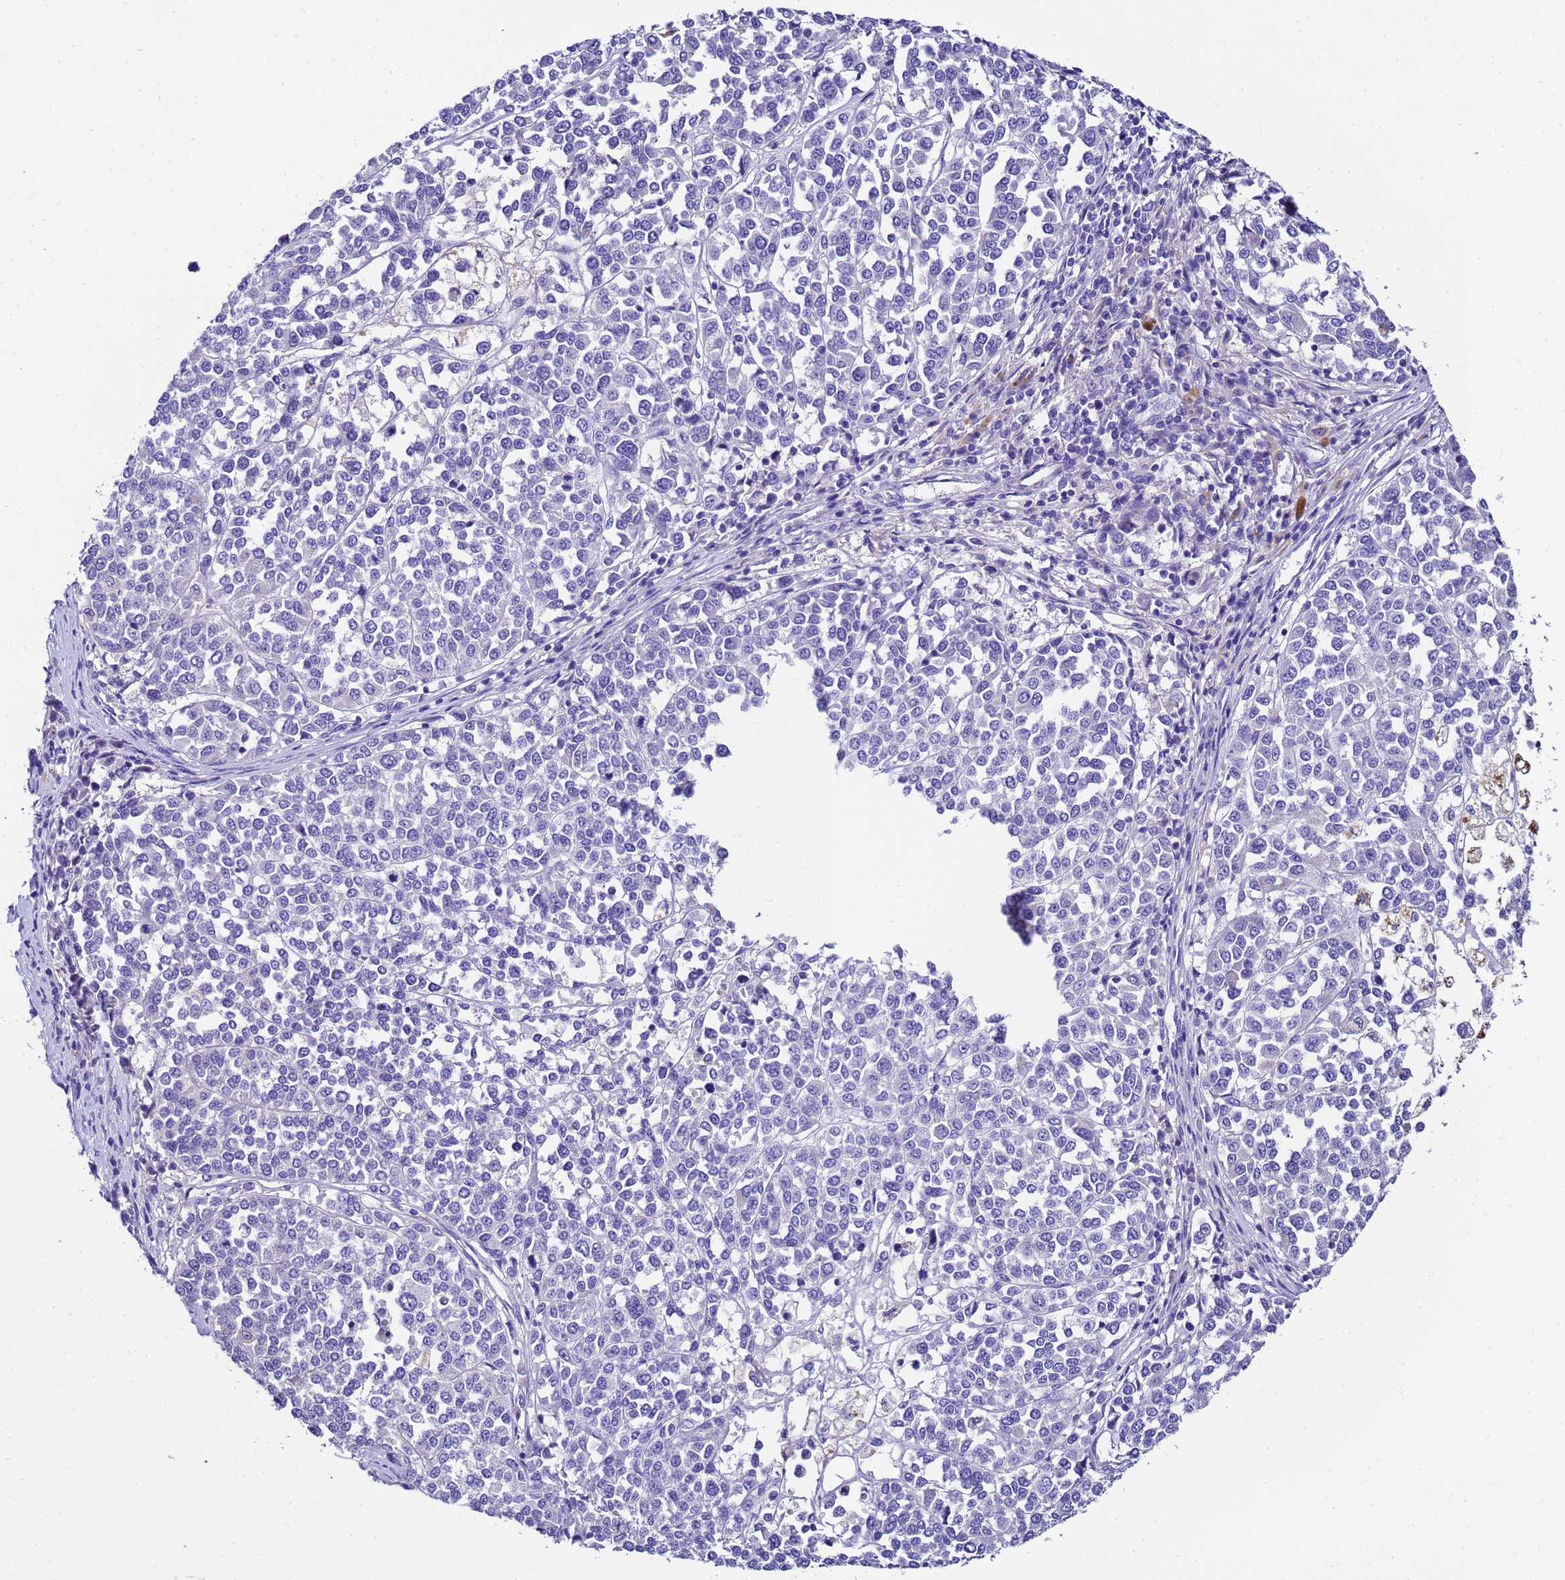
{"staining": {"intensity": "negative", "quantity": "none", "location": "none"}, "tissue": "melanoma", "cell_type": "Tumor cells", "image_type": "cancer", "snomed": [{"axis": "morphology", "description": "Malignant melanoma, Metastatic site"}, {"axis": "topography", "description": "Lymph node"}], "caption": "Immunohistochemistry (IHC) photomicrograph of melanoma stained for a protein (brown), which displays no positivity in tumor cells.", "gene": "UGT2A1", "patient": {"sex": "male", "age": 44}}